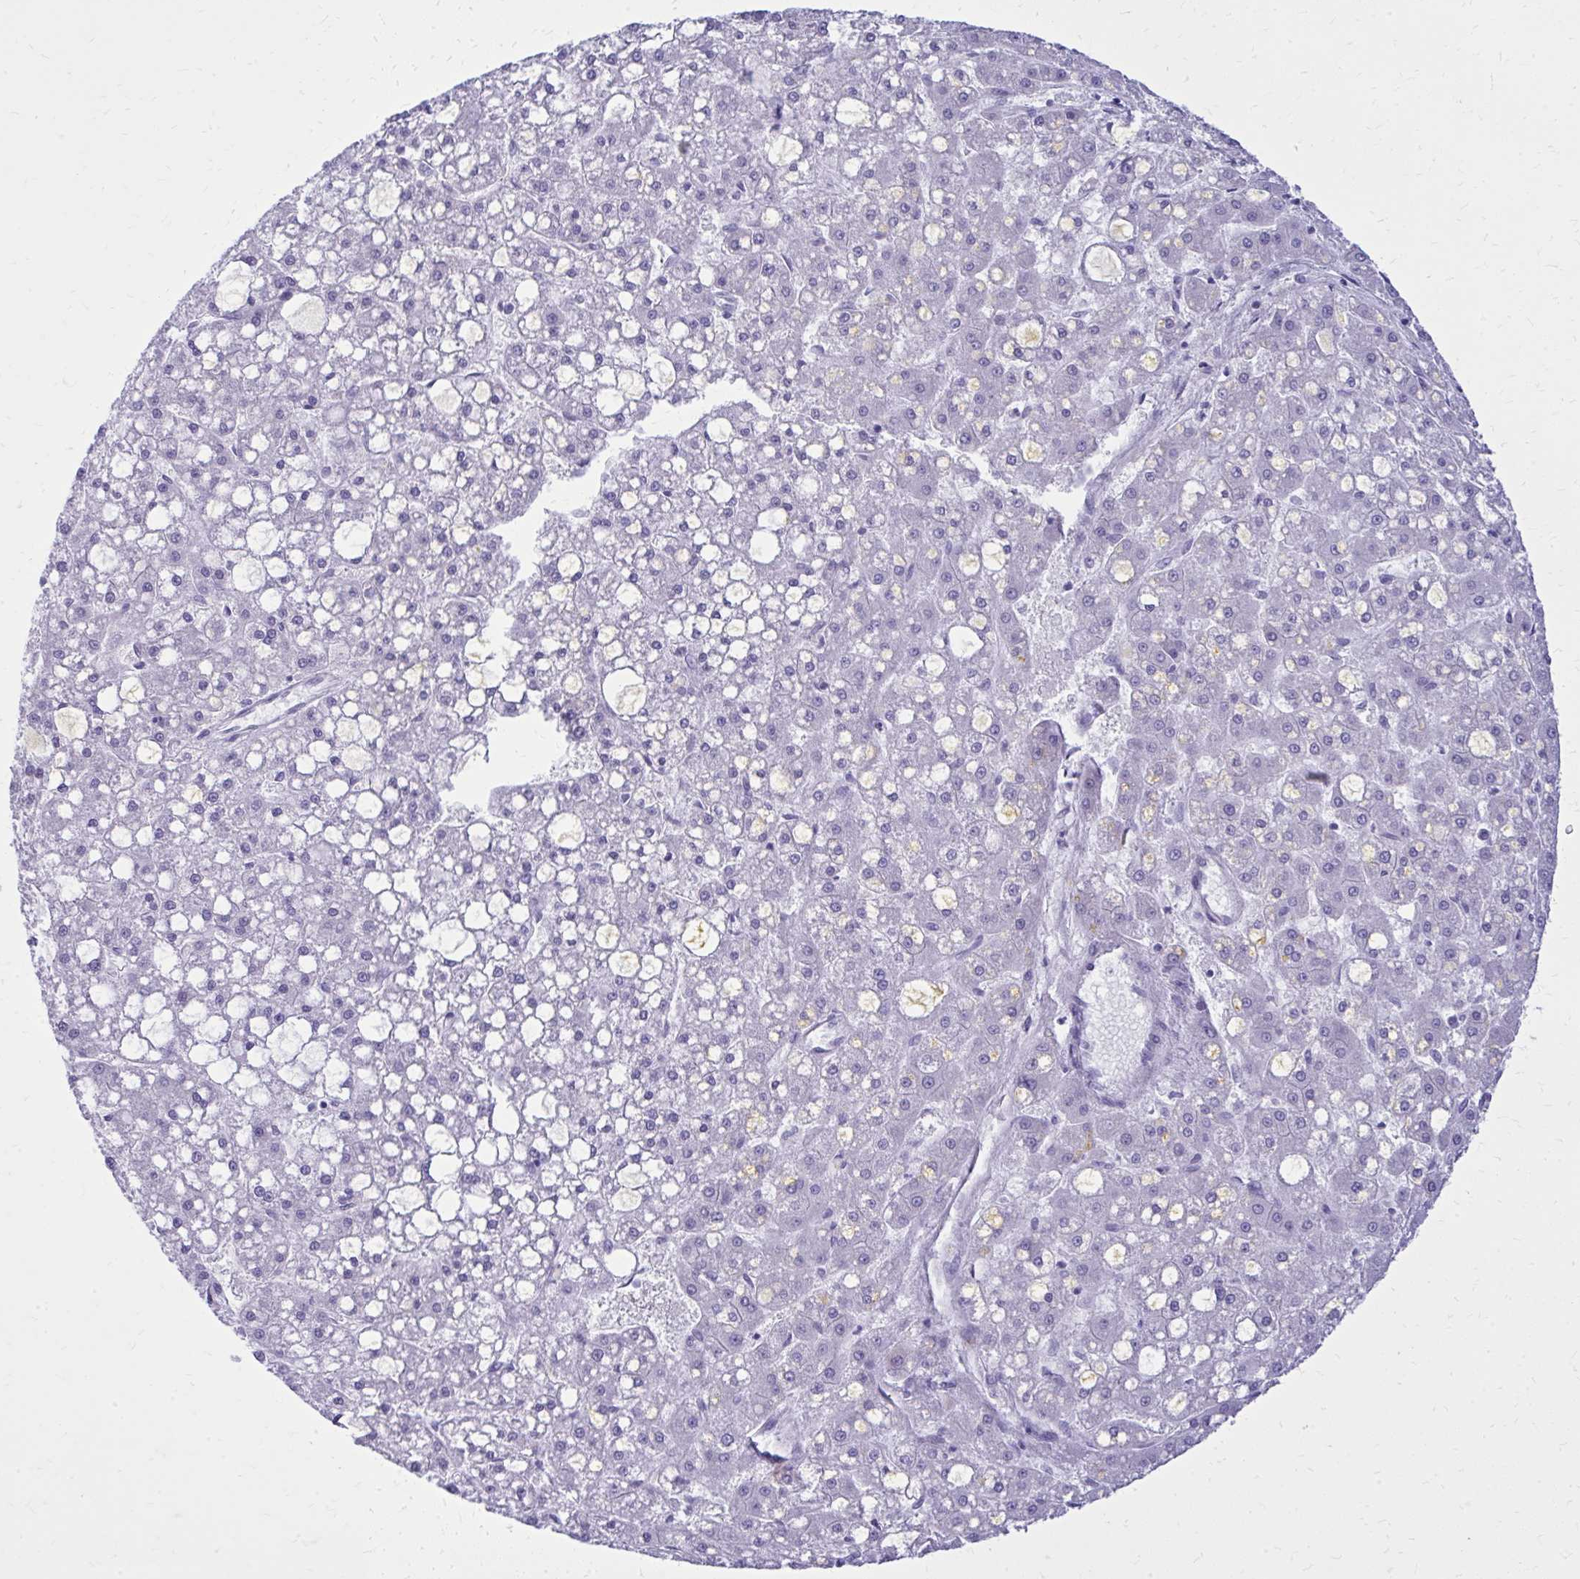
{"staining": {"intensity": "negative", "quantity": "none", "location": "none"}, "tissue": "liver cancer", "cell_type": "Tumor cells", "image_type": "cancer", "snomed": [{"axis": "morphology", "description": "Carcinoma, Hepatocellular, NOS"}, {"axis": "topography", "description": "Liver"}], "caption": "Protein analysis of hepatocellular carcinoma (liver) reveals no significant expression in tumor cells.", "gene": "BCL6B", "patient": {"sex": "male", "age": 67}}